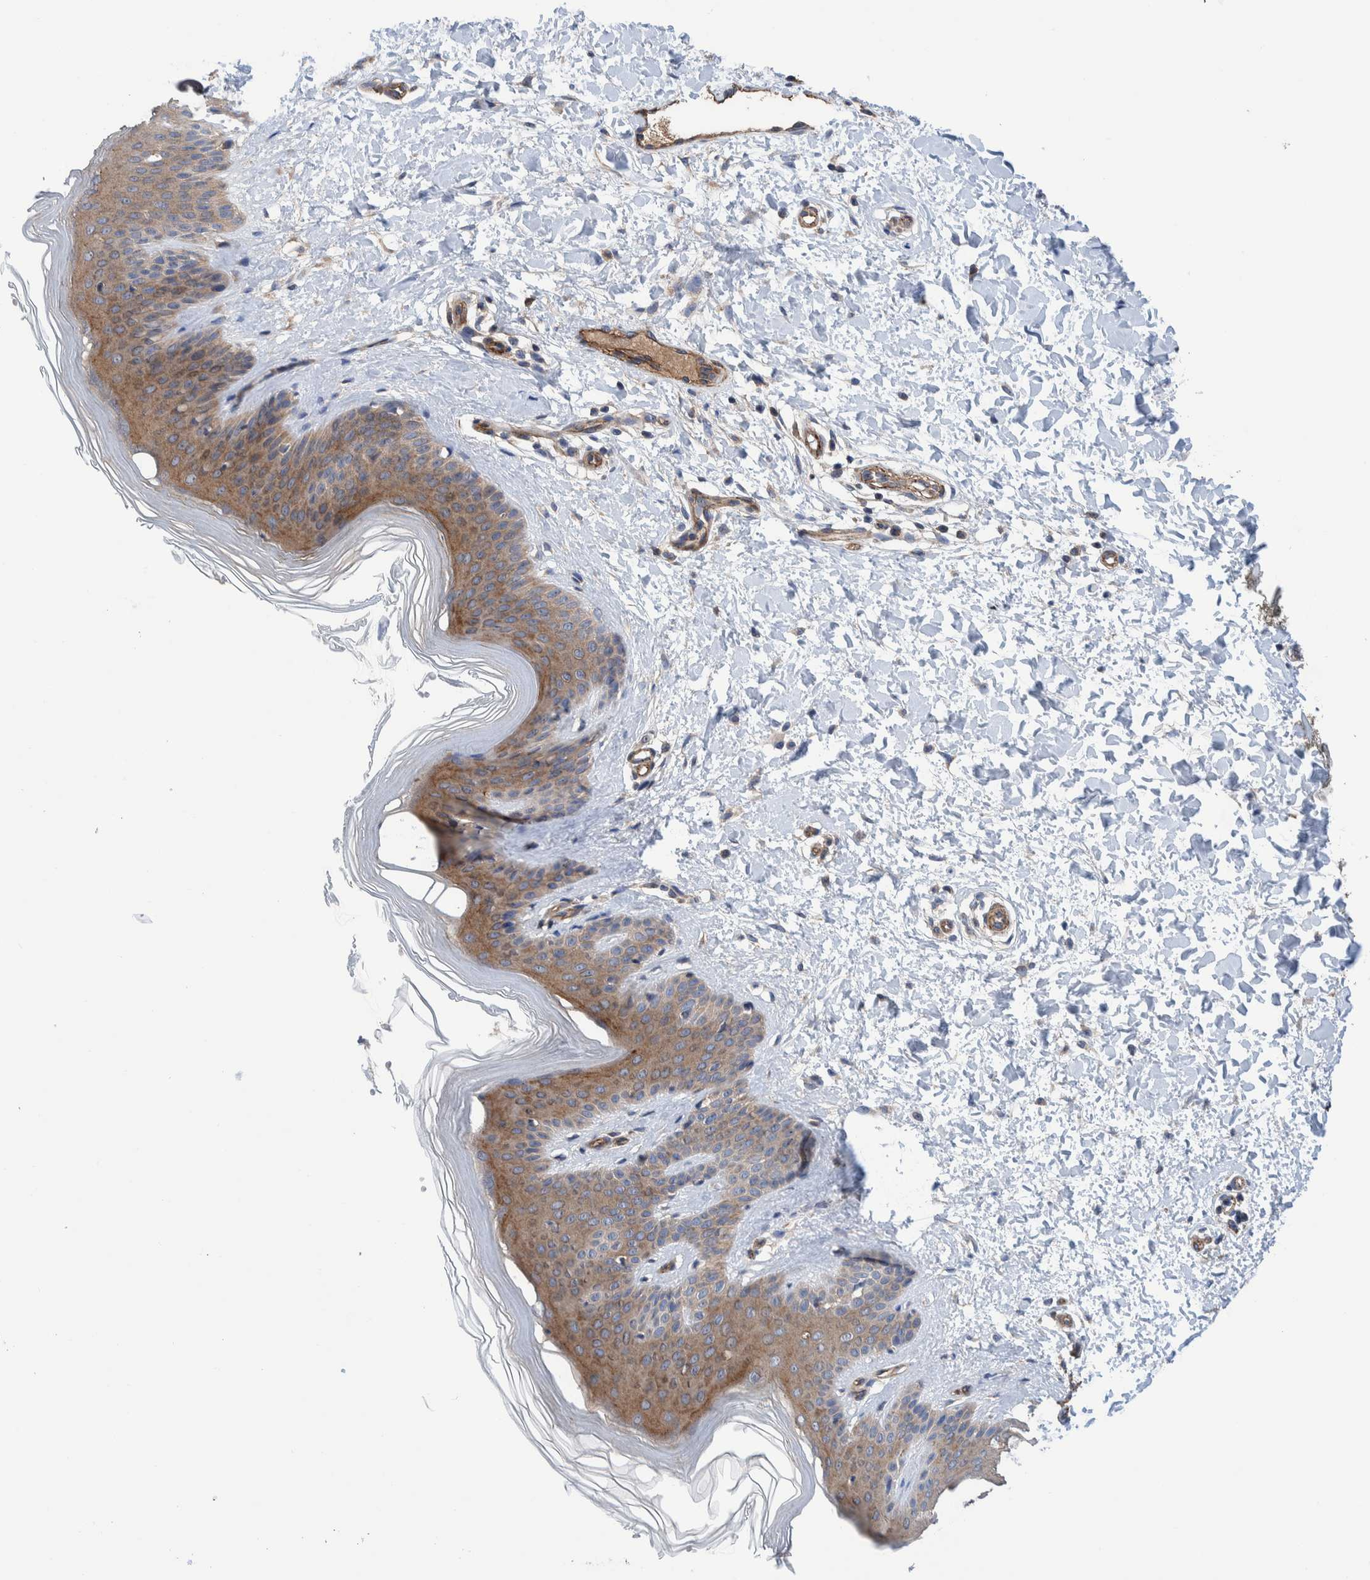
{"staining": {"intensity": "weak", "quantity": ">75%", "location": "cytoplasmic/membranous"}, "tissue": "skin", "cell_type": "Fibroblasts", "image_type": "normal", "snomed": [{"axis": "morphology", "description": "Normal tissue, NOS"}, {"axis": "morphology", "description": "Malignant melanoma, Metastatic site"}, {"axis": "topography", "description": "Skin"}], "caption": "This photomicrograph demonstrates IHC staining of normal skin, with low weak cytoplasmic/membranous expression in approximately >75% of fibroblasts.", "gene": "ENSG00000262660", "patient": {"sex": "male", "age": 41}}